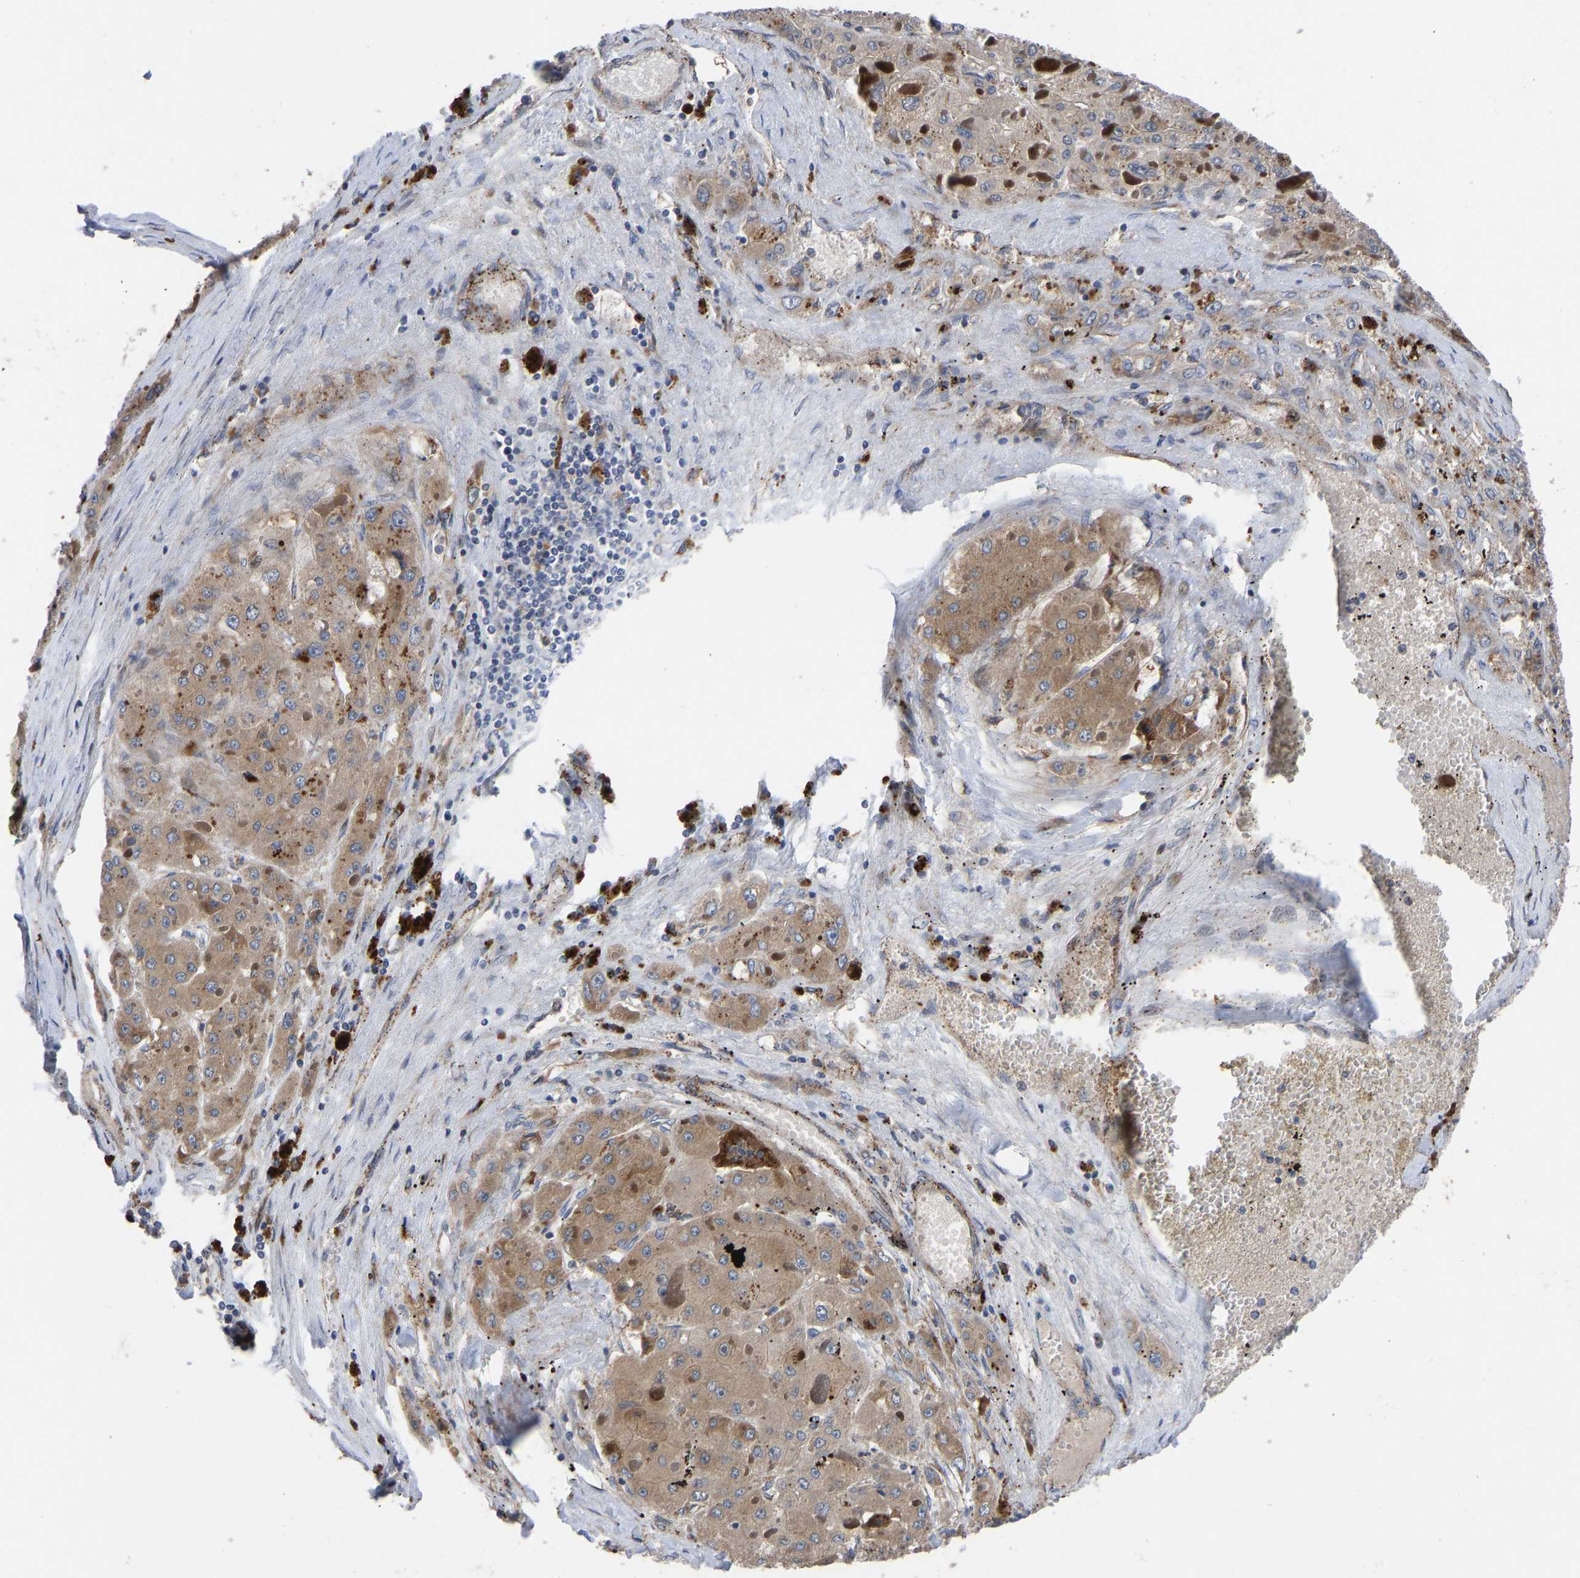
{"staining": {"intensity": "weak", "quantity": "25%-75%", "location": "cytoplasmic/membranous"}, "tissue": "liver cancer", "cell_type": "Tumor cells", "image_type": "cancer", "snomed": [{"axis": "morphology", "description": "Carcinoma, Hepatocellular, NOS"}, {"axis": "topography", "description": "Liver"}], "caption": "IHC photomicrograph of neoplastic tissue: human liver cancer stained using IHC exhibits low levels of weak protein expression localized specifically in the cytoplasmic/membranous of tumor cells, appearing as a cytoplasmic/membranous brown color.", "gene": "TMEM38B", "patient": {"sex": "female", "age": 73}}